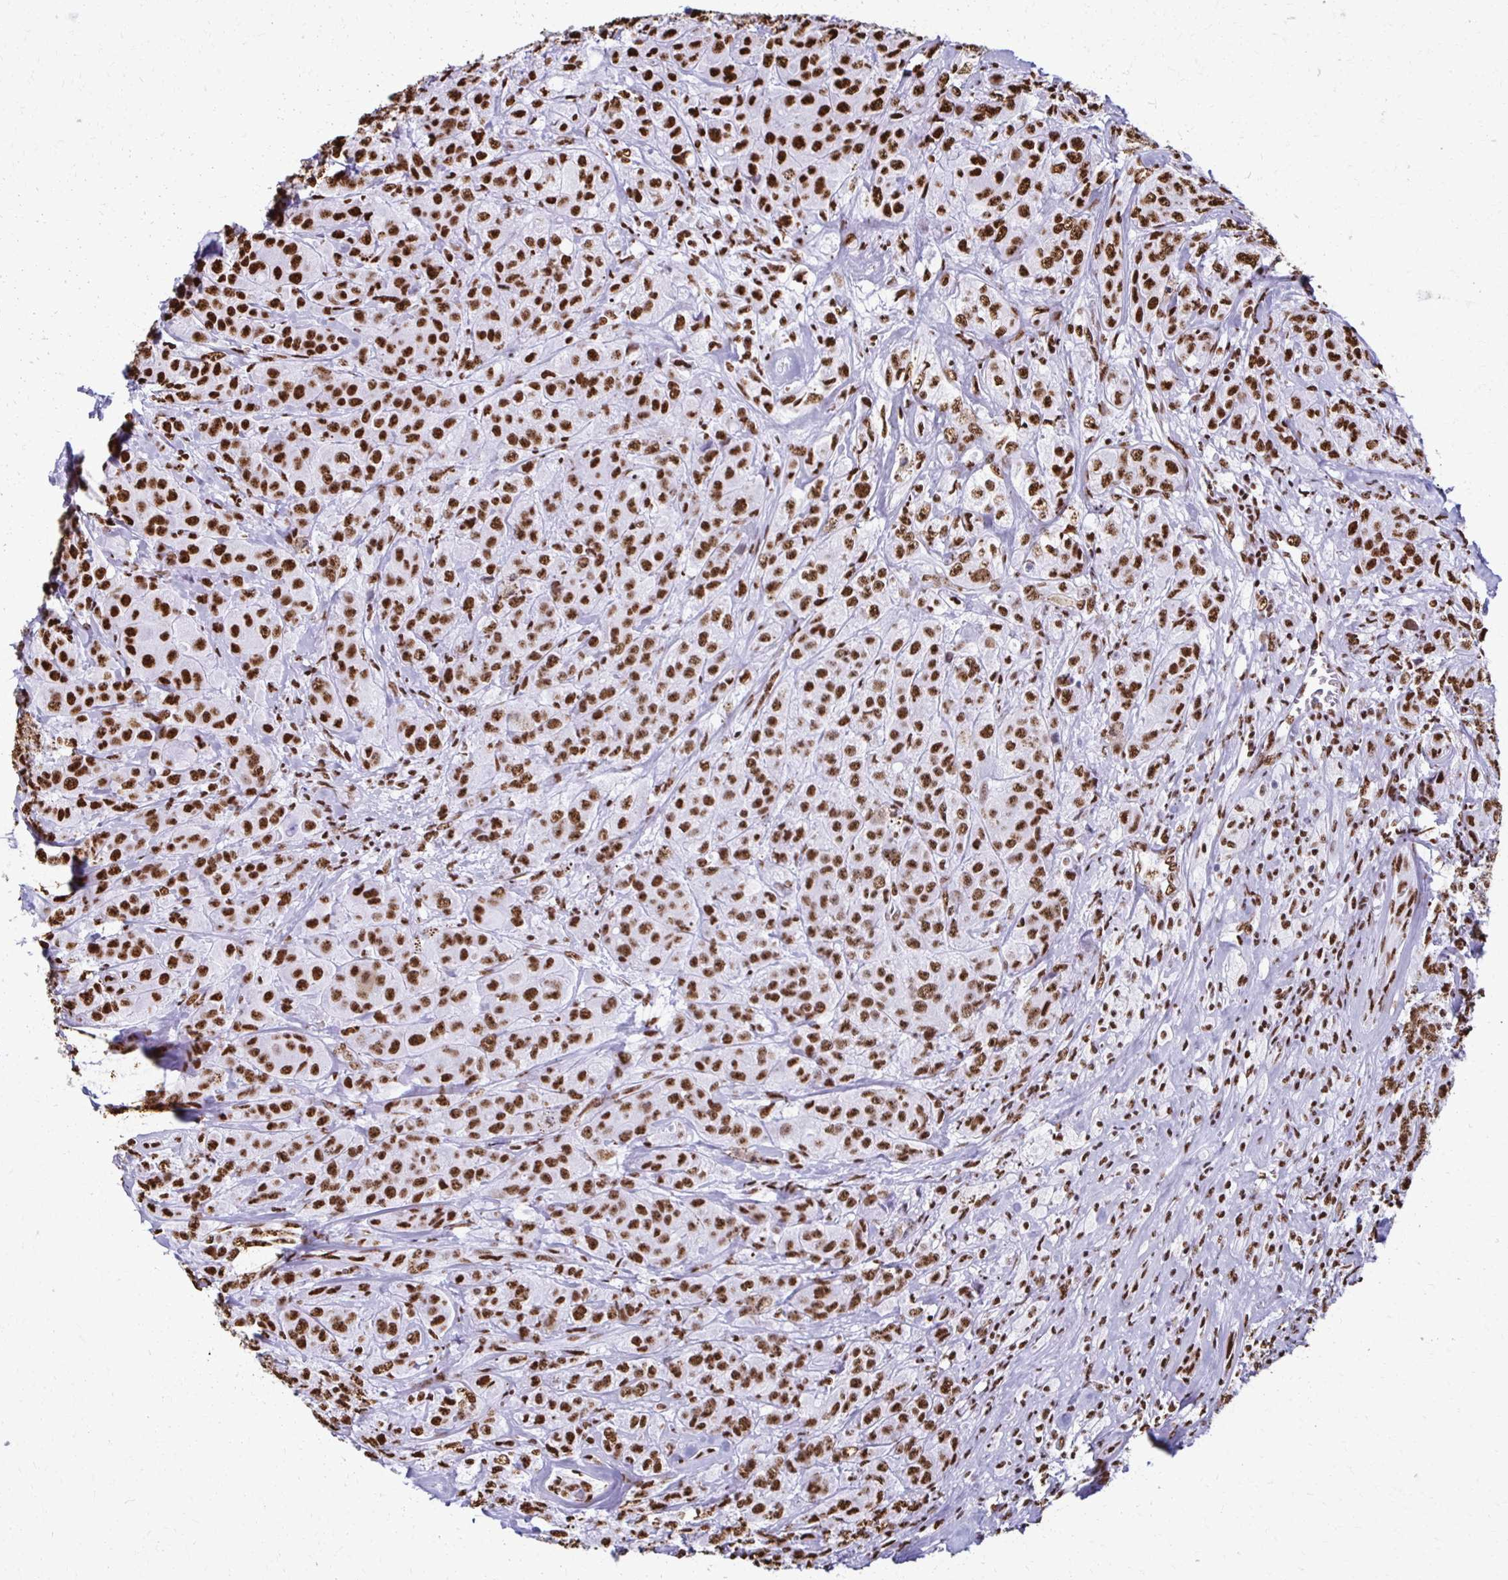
{"staining": {"intensity": "strong", "quantity": ">75%", "location": "nuclear"}, "tissue": "breast cancer", "cell_type": "Tumor cells", "image_type": "cancer", "snomed": [{"axis": "morphology", "description": "Normal tissue, NOS"}, {"axis": "morphology", "description": "Duct carcinoma"}, {"axis": "topography", "description": "Breast"}], "caption": "IHC image of neoplastic tissue: human breast invasive ductal carcinoma stained using immunohistochemistry shows high levels of strong protein expression localized specifically in the nuclear of tumor cells, appearing as a nuclear brown color.", "gene": "NONO", "patient": {"sex": "female", "age": 43}}